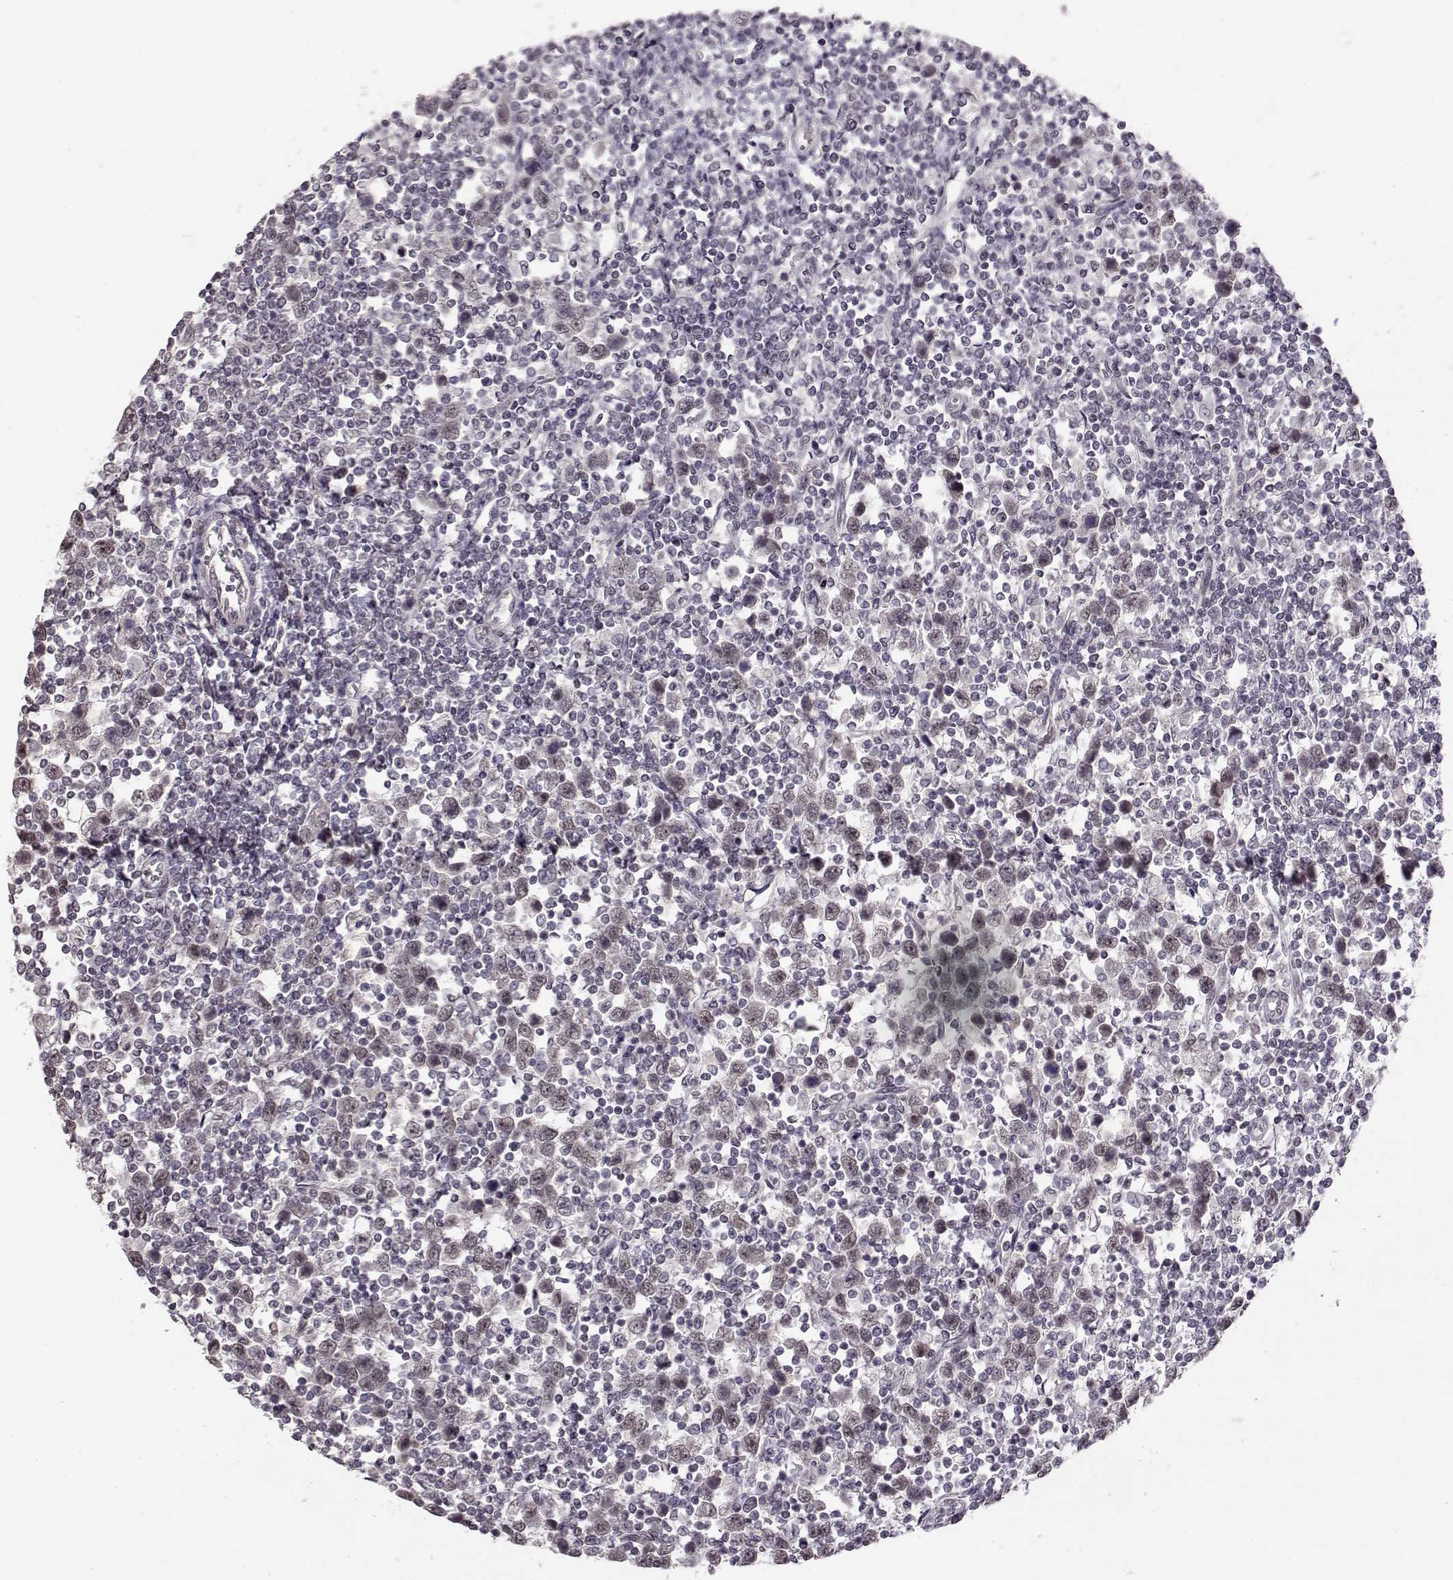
{"staining": {"intensity": "weak", "quantity": "25%-75%", "location": "nuclear"}, "tissue": "testis cancer", "cell_type": "Tumor cells", "image_type": "cancer", "snomed": [{"axis": "morphology", "description": "Normal tissue, NOS"}, {"axis": "morphology", "description": "Seminoma, NOS"}, {"axis": "topography", "description": "Testis"}, {"axis": "topography", "description": "Epididymis"}], "caption": "A brown stain labels weak nuclear staining of a protein in human testis cancer tumor cells. The protein is stained brown, and the nuclei are stained in blue (DAB (3,3'-diaminobenzidine) IHC with brightfield microscopy, high magnification).", "gene": "PCP4", "patient": {"sex": "male", "age": 34}}